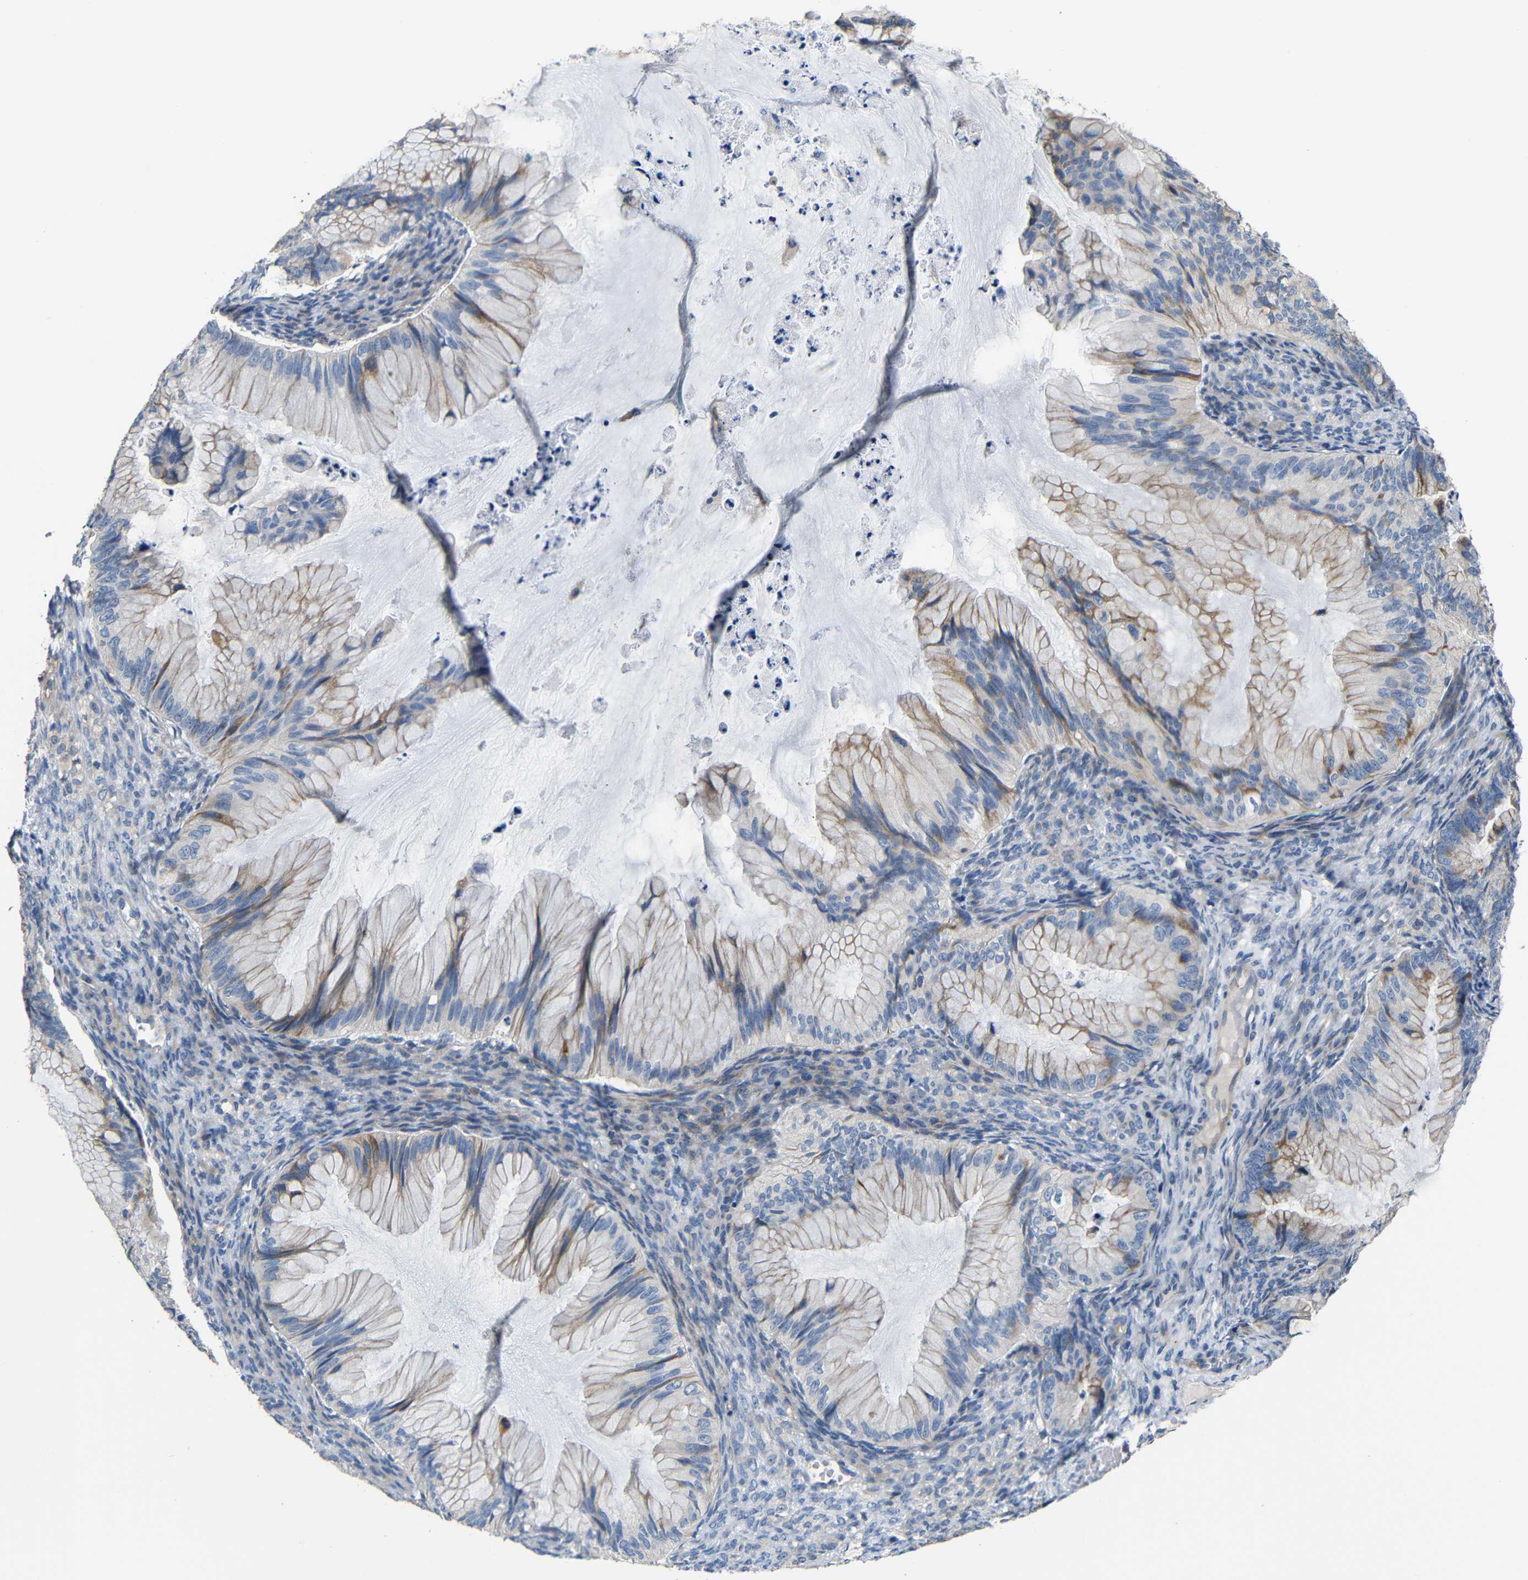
{"staining": {"intensity": "moderate", "quantity": "25%-75%", "location": "cytoplasmic/membranous"}, "tissue": "ovarian cancer", "cell_type": "Tumor cells", "image_type": "cancer", "snomed": [{"axis": "morphology", "description": "Cystadenocarcinoma, mucinous, NOS"}, {"axis": "topography", "description": "Ovary"}], "caption": "Immunohistochemistry of human mucinous cystadenocarcinoma (ovarian) reveals medium levels of moderate cytoplasmic/membranous staining in about 25%-75% of tumor cells.", "gene": "ACKR2", "patient": {"sex": "female", "age": 36}}